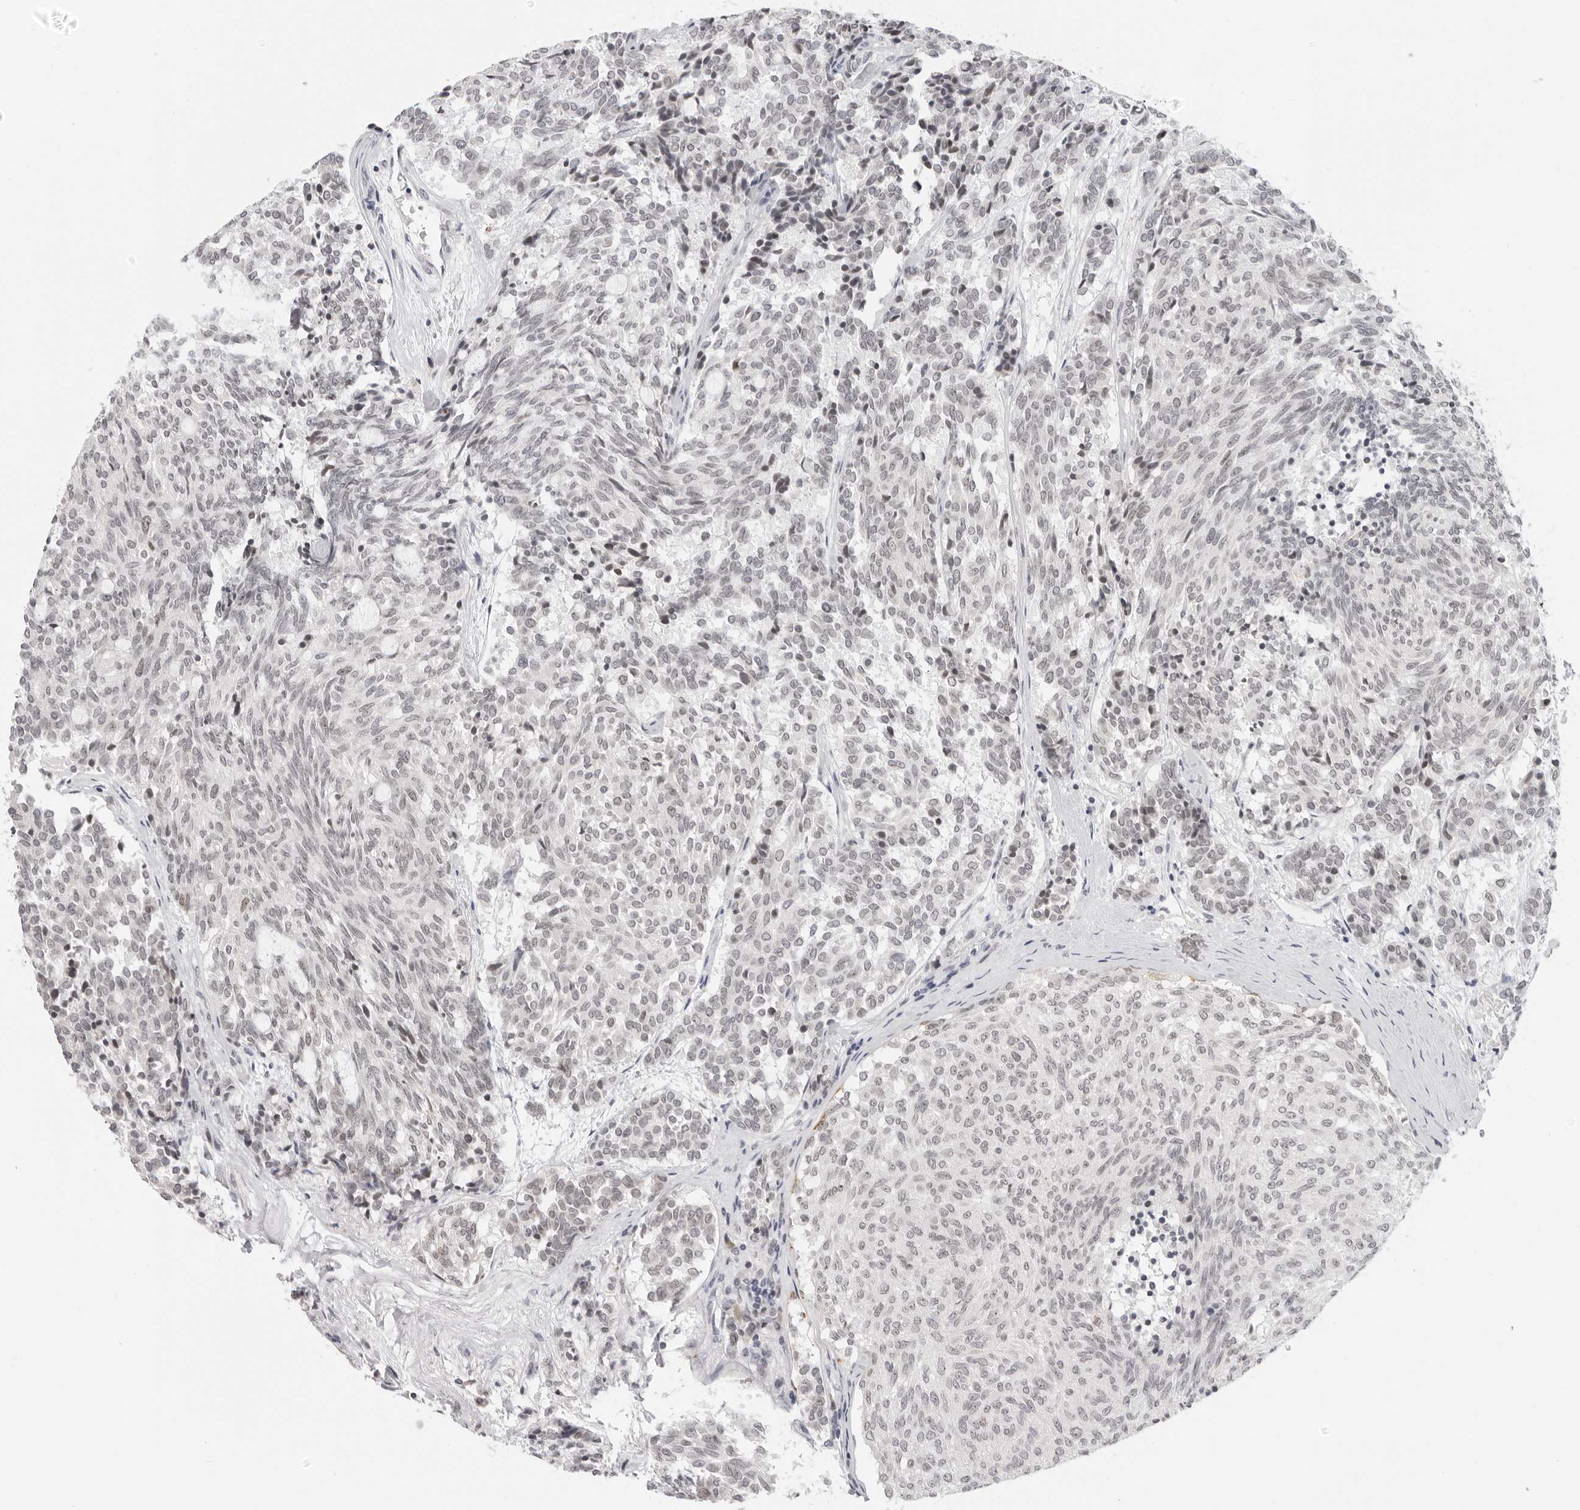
{"staining": {"intensity": "weak", "quantity": ">75%", "location": "nuclear"}, "tissue": "carcinoid", "cell_type": "Tumor cells", "image_type": "cancer", "snomed": [{"axis": "morphology", "description": "Carcinoid, malignant, NOS"}, {"axis": "topography", "description": "Pancreas"}], "caption": "Immunohistochemical staining of human carcinoid demonstrates low levels of weak nuclear protein staining in approximately >75% of tumor cells.", "gene": "MSH6", "patient": {"sex": "female", "age": 54}}